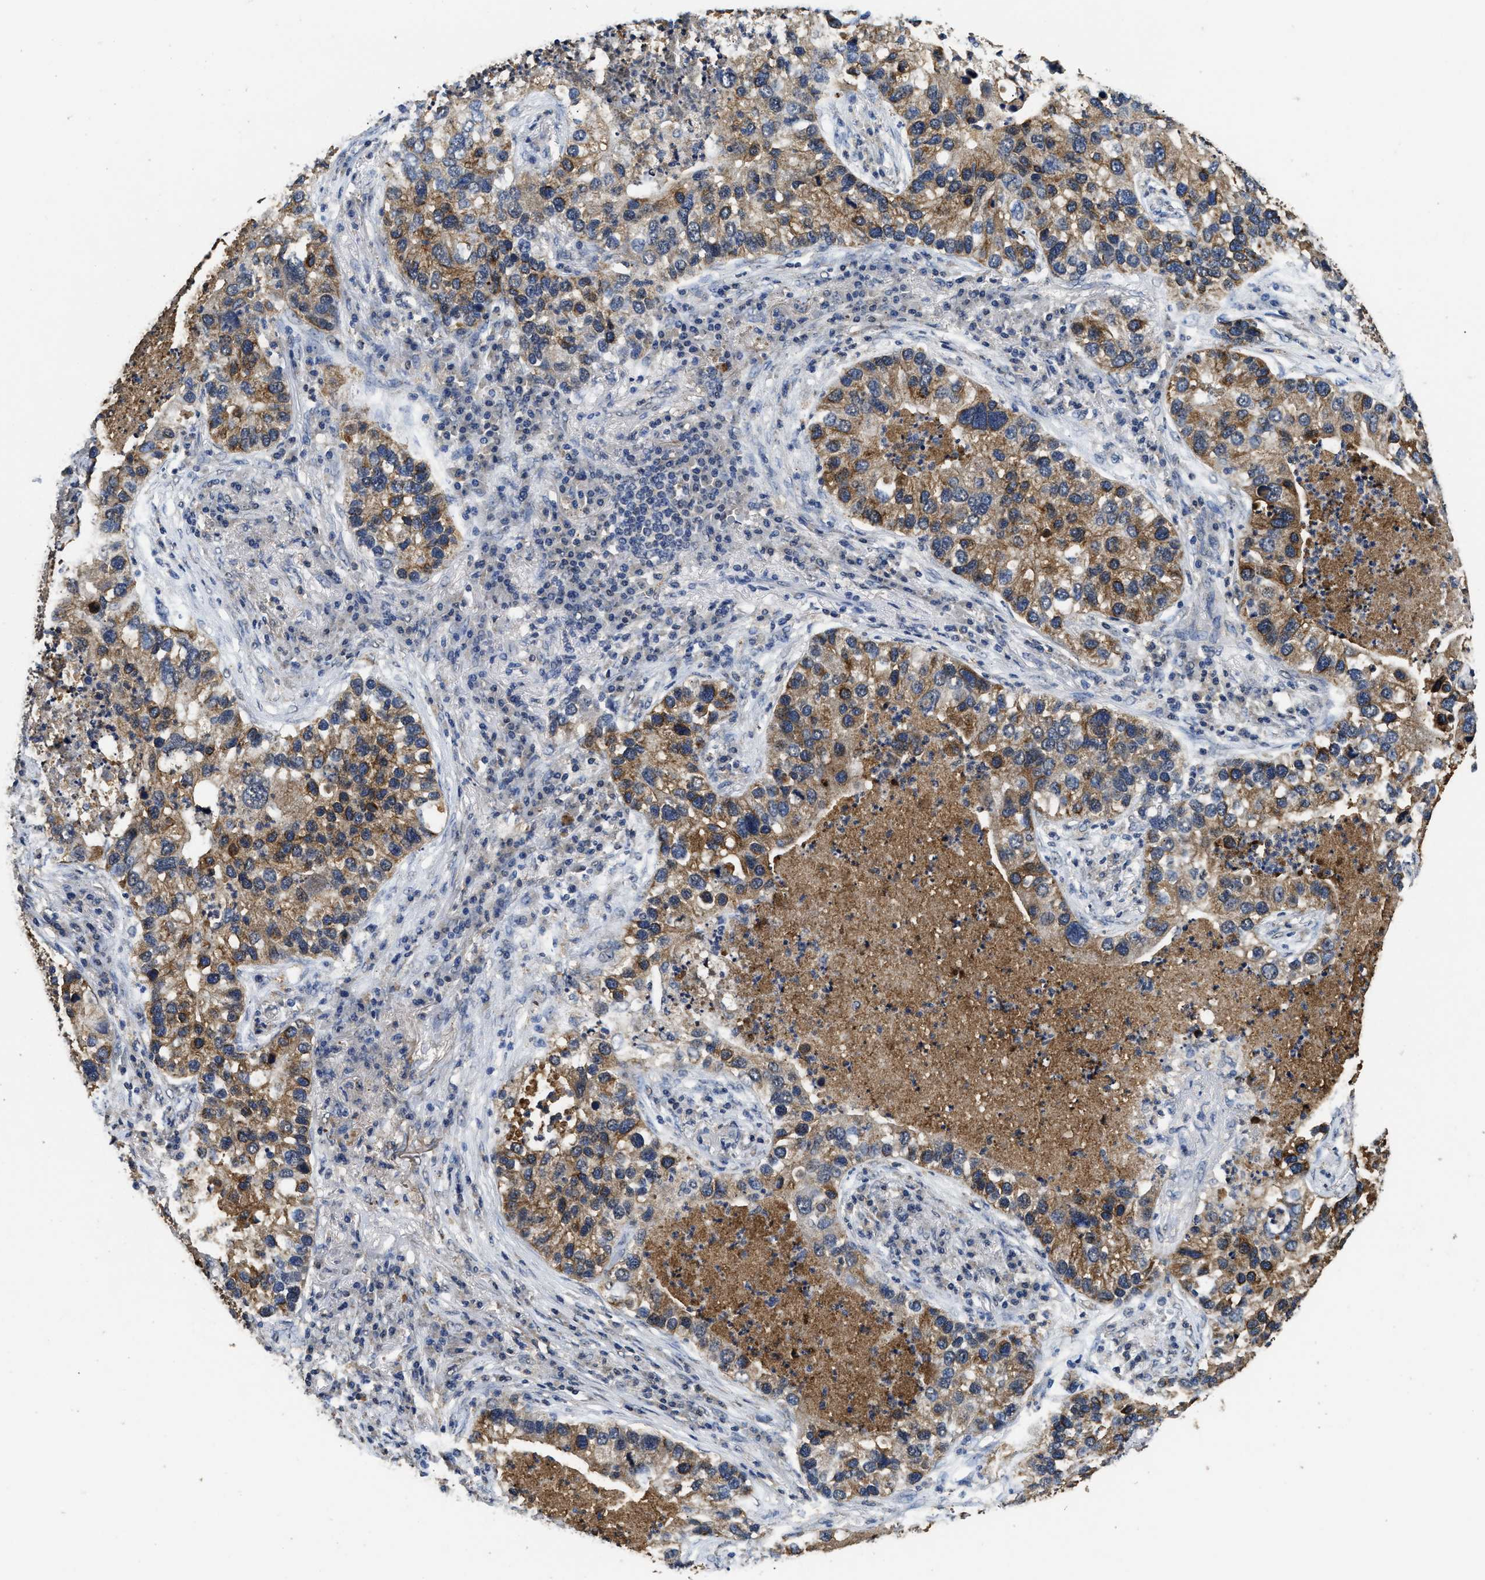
{"staining": {"intensity": "moderate", "quantity": ">75%", "location": "cytoplasmic/membranous"}, "tissue": "lung cancer", "cell_type": "Tumor cells", "image_type": "cancer", "snomed": [{"axis": "morphology", "description": "Normal tissue, NOS"}, {"axis": "morphology", "description": "Adenocarcinoma, NOS"}, {"axis": "topography", "description": "Bronchus"}, {"axis": "topography", "description": "Lung"}], "caption": "Lung cancer tissue demonstrates moderate cytoplasmic/membranous staining in about >75% of tumor cells", "gene": "CTNNA1", "patient": {"sex": "male", "age": 54}}